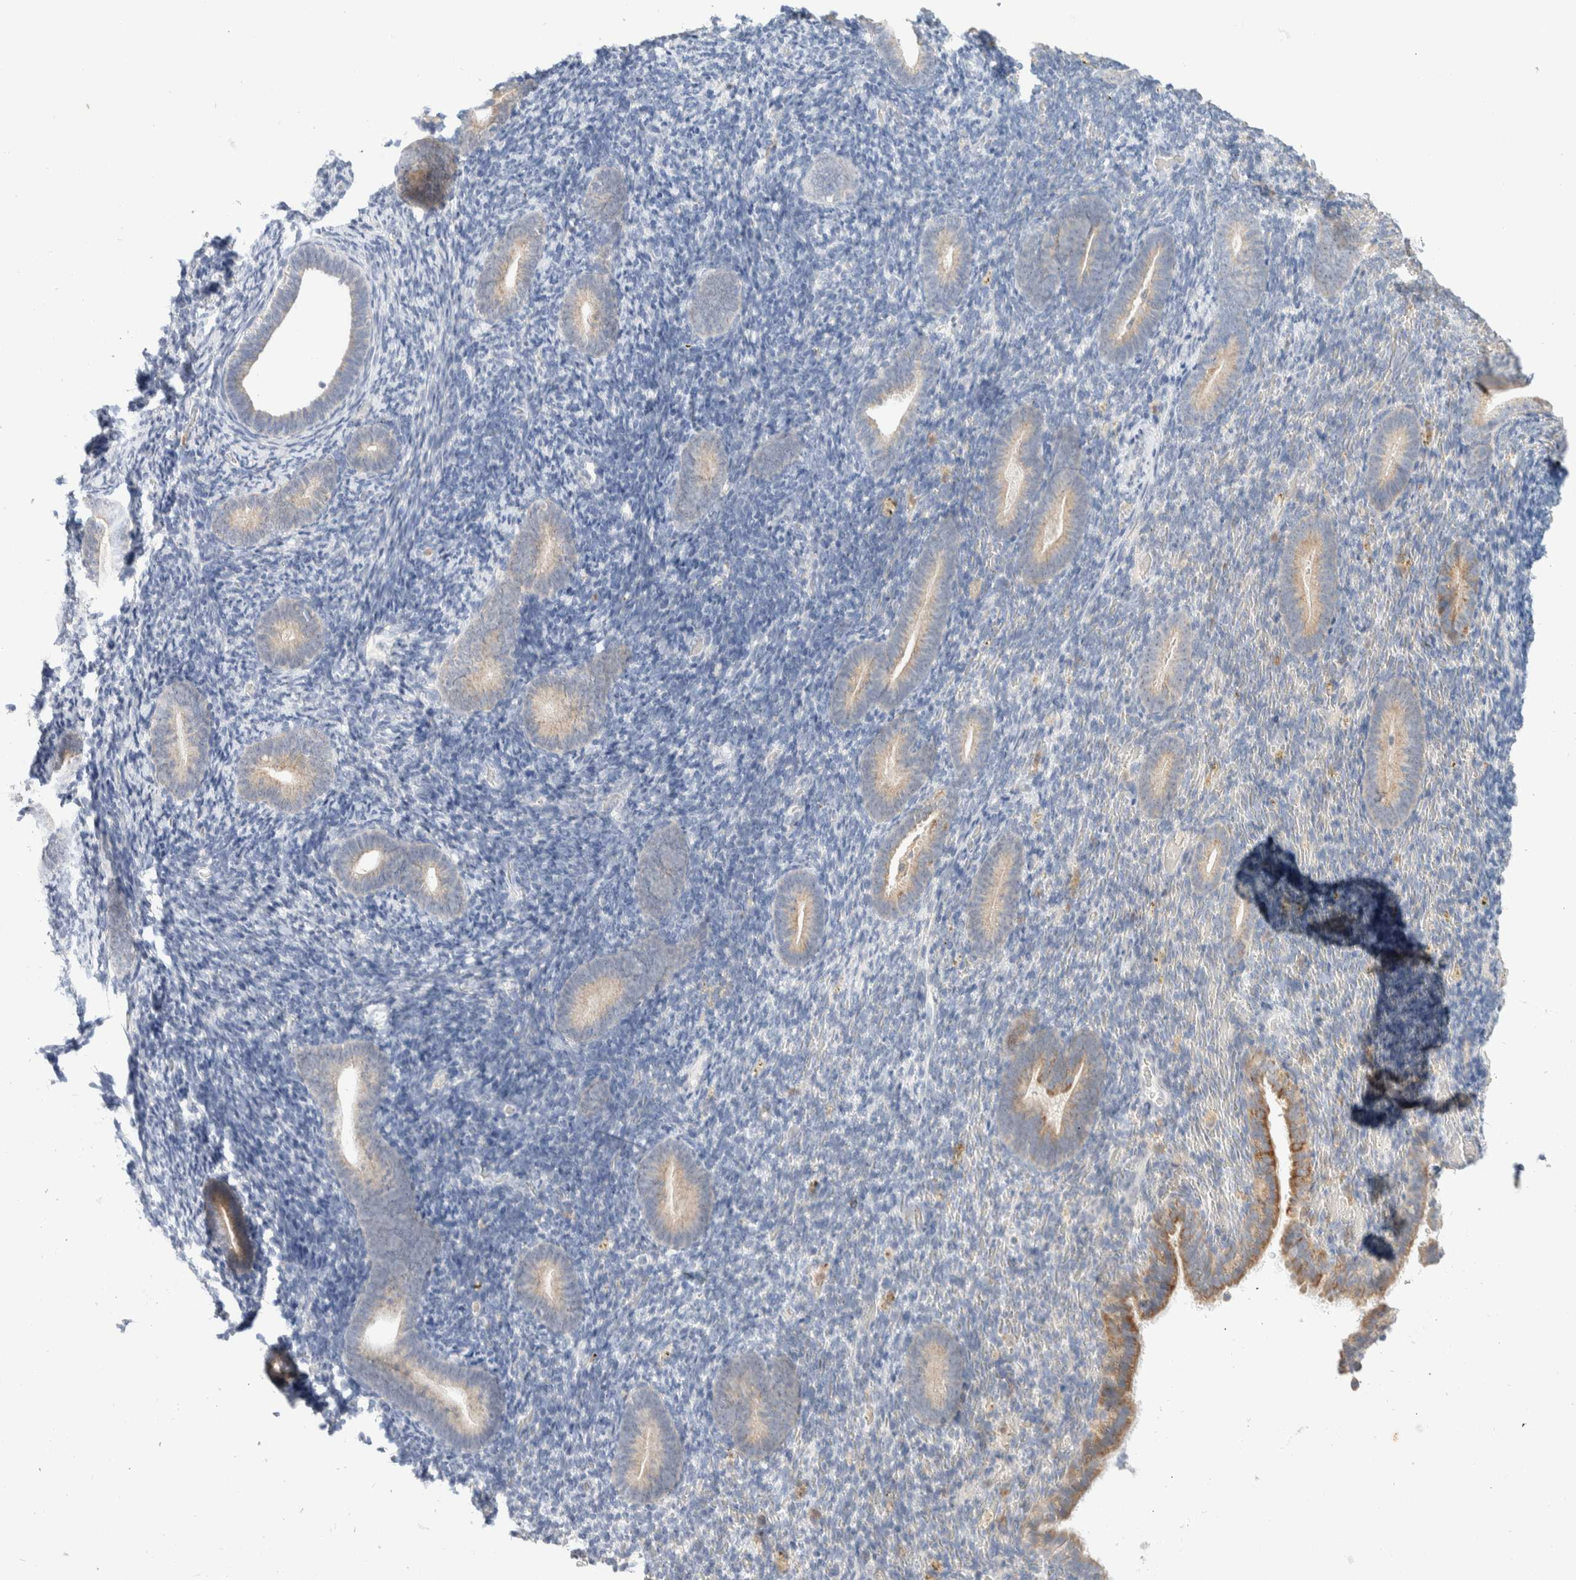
{"staining": {"intensity": "negative", "quantity": "none", "location": "none"}, "tissue": "endometrium", "cell_type": "Cells in endometrial stroma", "image_type": "normal", "snomed": [{"axis": "morphology", "description": "Normal tissue, NOS"}, {"axis": "topography", "description": "Endometrium"}], "caption": "Histopathology image shows no protein positivity in cells in endometrial stroma of normal endometrium.", "gene": "HDHD3", "patient": {"sex": "female", "age": 51}}